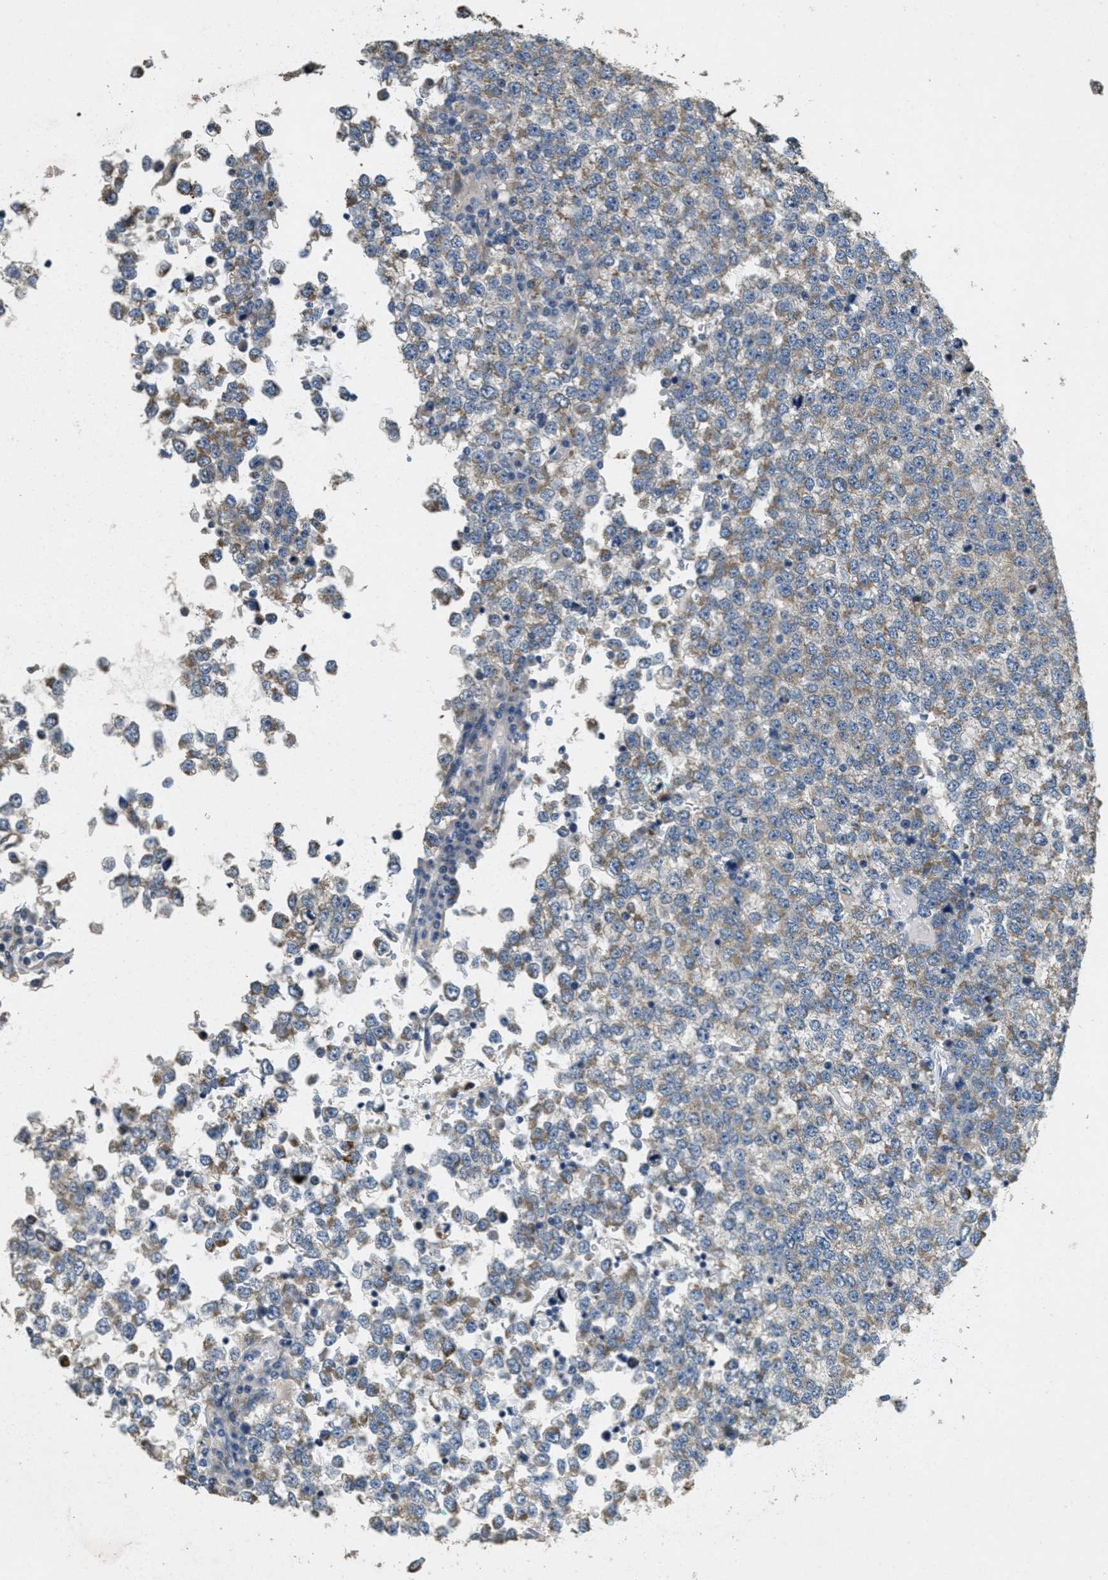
{"staining": {"intensity": "moderate", "quantity": "25%-75%", "location": "cytoplasmic/membranous"}, "tissue": "testis cancer", "cell_type": "Tumor cells", "image_type": "cancer", "snomed": [{"axis": "morphology", "description": "Seminoma, NOS"}, {"axis": "topography", "description": "Testis"}], "caption": "Testis seminoma stained with DAB (3,3'-diaminobenzidine) IHC exhibits medium levels of moderate cytoplasmic/membranous expression in approximately 25%-75% of tumor cells.", "gene": "TOMM70", "patient": {"sex": "male", "age": 65}}